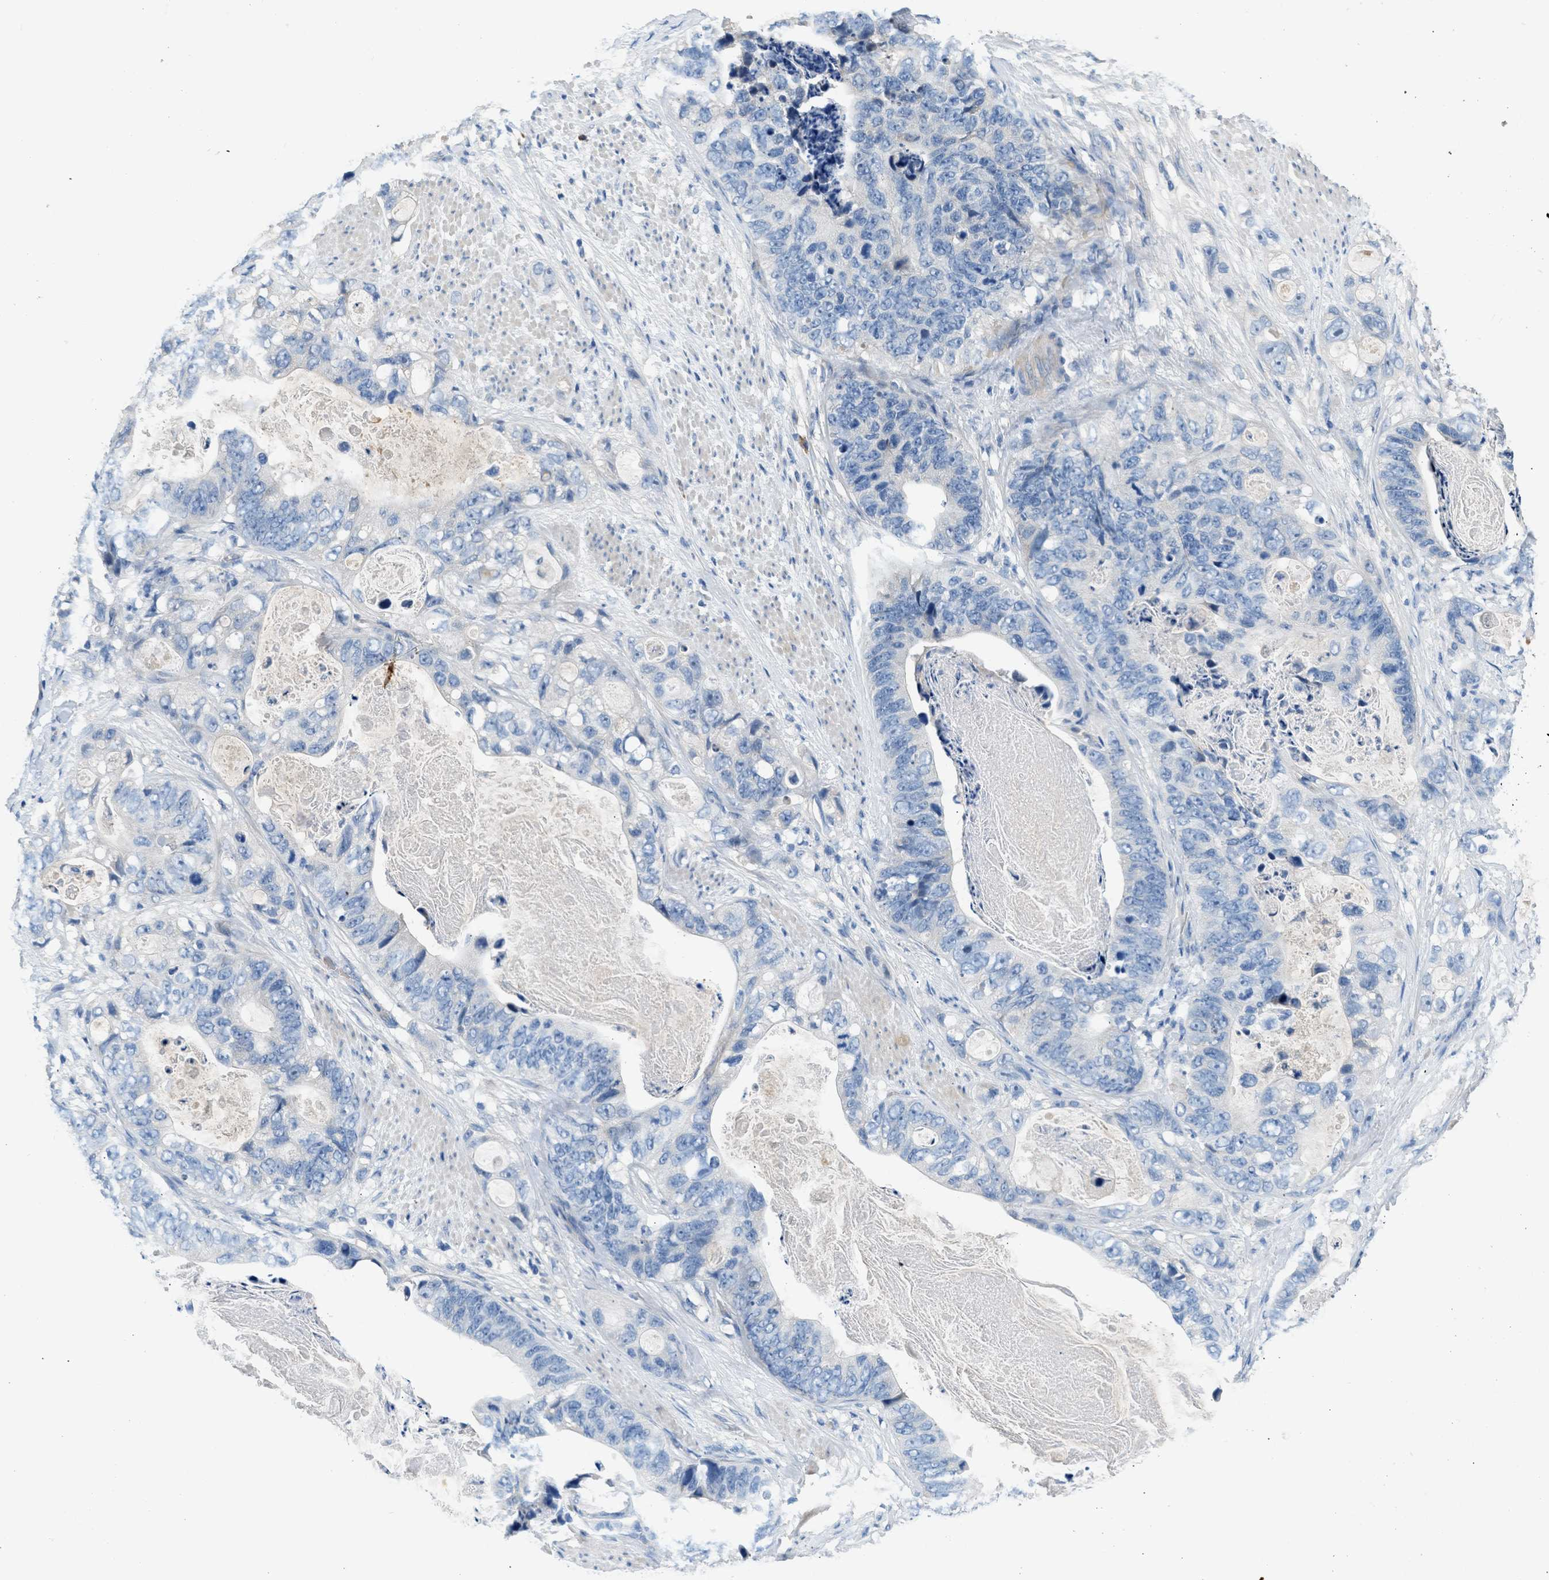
{"staining": {"intensity": "negative", "quantity": "none", "location": "none"}, "tissue": "stomach cancer", "cell_type": "Tumor cells", "image_type": "cancer", "snomed": [{"axis": "morphology", "description": "Adenocarcinoma, NOS"}, {"axis": "topography", "description": "Stomach"}], "caption": "IHC photomicrograph of neoplastic tissue: stomach cancer (adenocarcinoma) stained with DAB (3,3'-diaminobenzidine) reveals no significant protein staining in tumor cells.", "gene": "RWDD2B", "patient": {"sex": "female", "age": 89}}